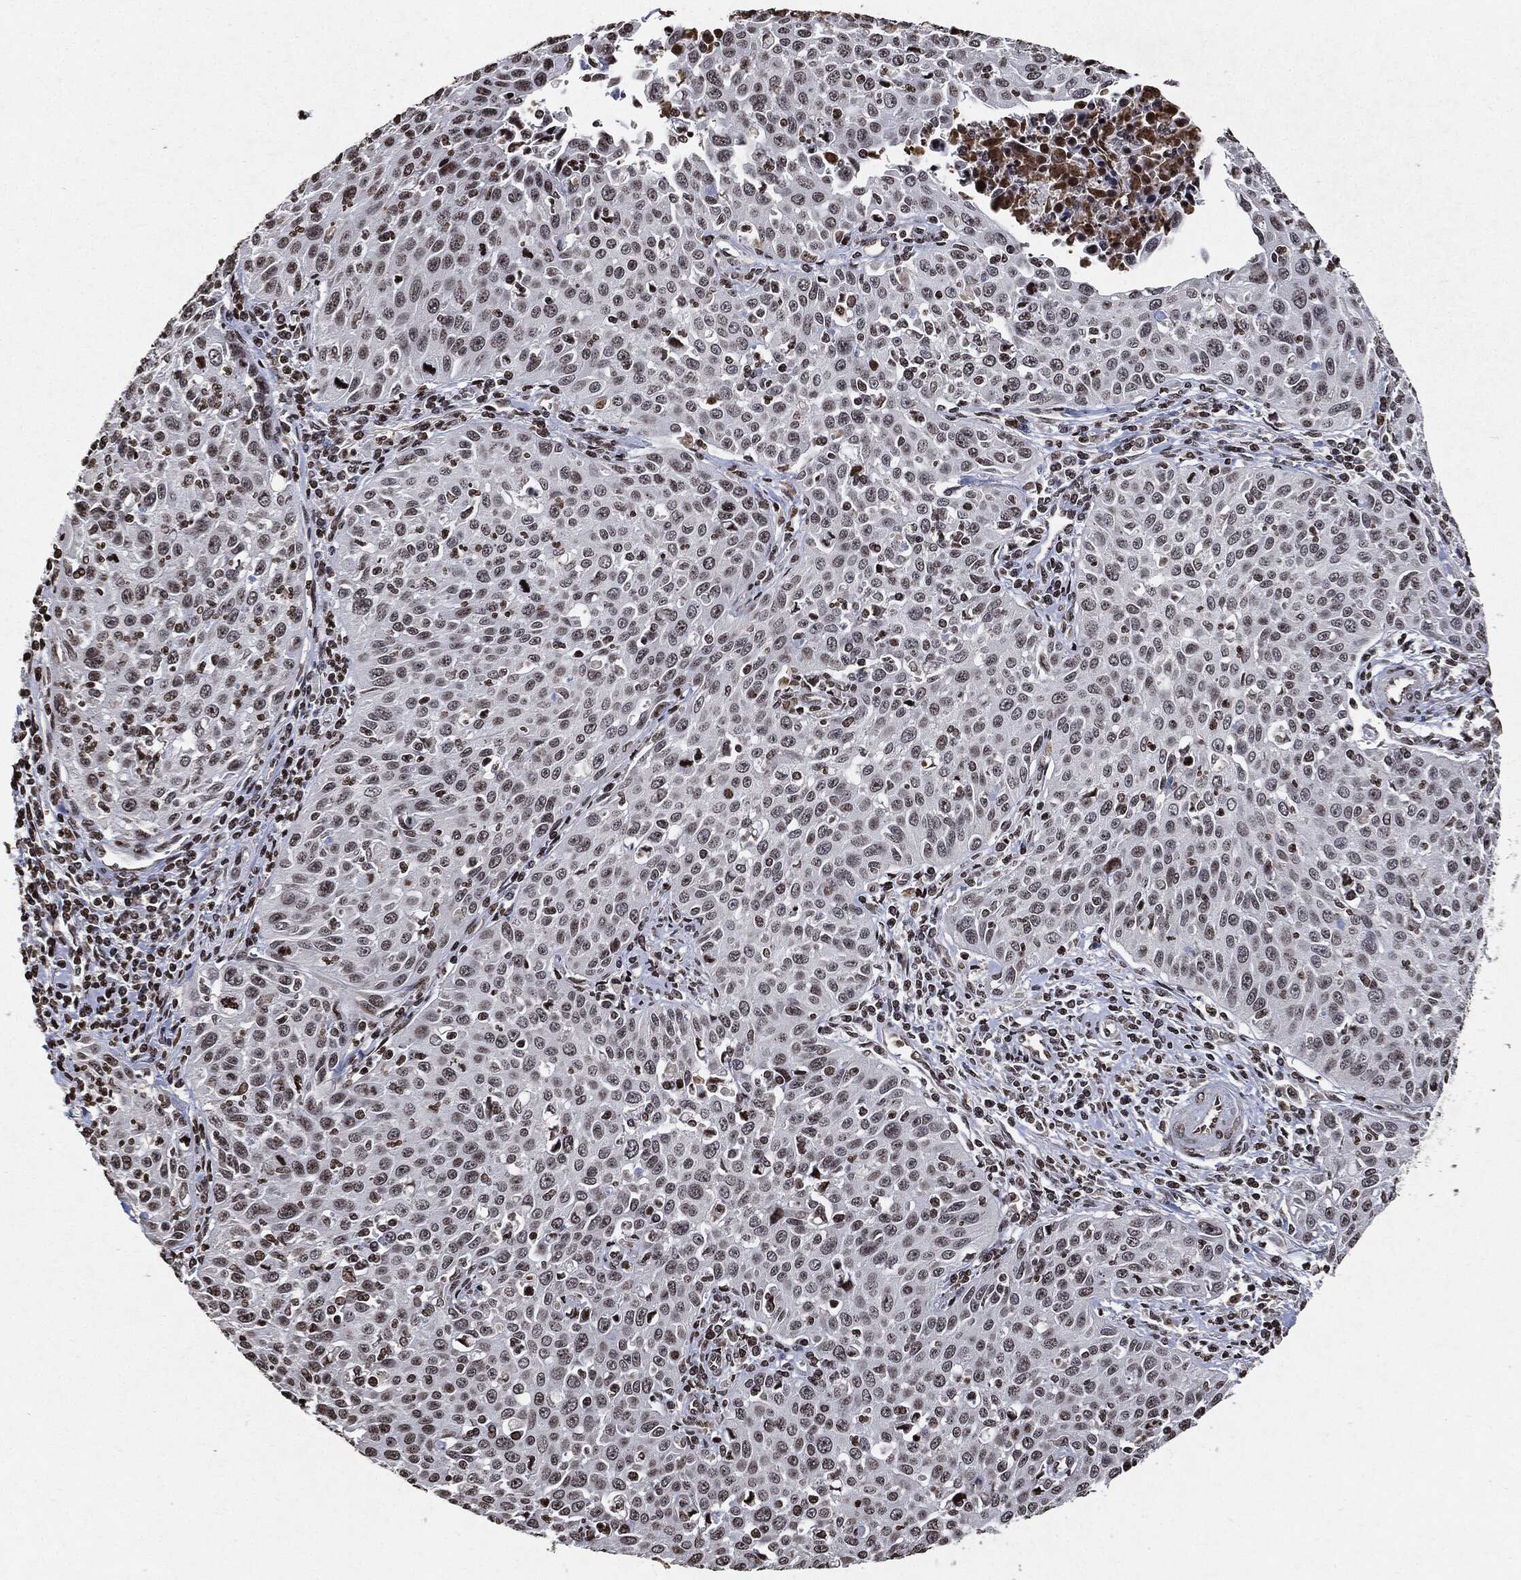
{"staining": {"intensity": "negative", "quantity": "none", "location": "none"}, "tissue": "cervical cancer", "cell_type": "Tumor cells", "image_type": "cancer", "snomed": [{"axis": "morphology", "description": "Squamous cell carcinoma, NOS"}, {"axis": "topography", "description": "Cervix"}], "caption": "Immunohistochemistry (IHC) micrograph of neoplastic tissue: squamous cell carcinoma (cervical) stained with DAB (3,3'-diaminobenzidine) shows no significant protein expression in tumor cells.", "gene": "JUN", "patient": {"sex": "female", "age": 26}}